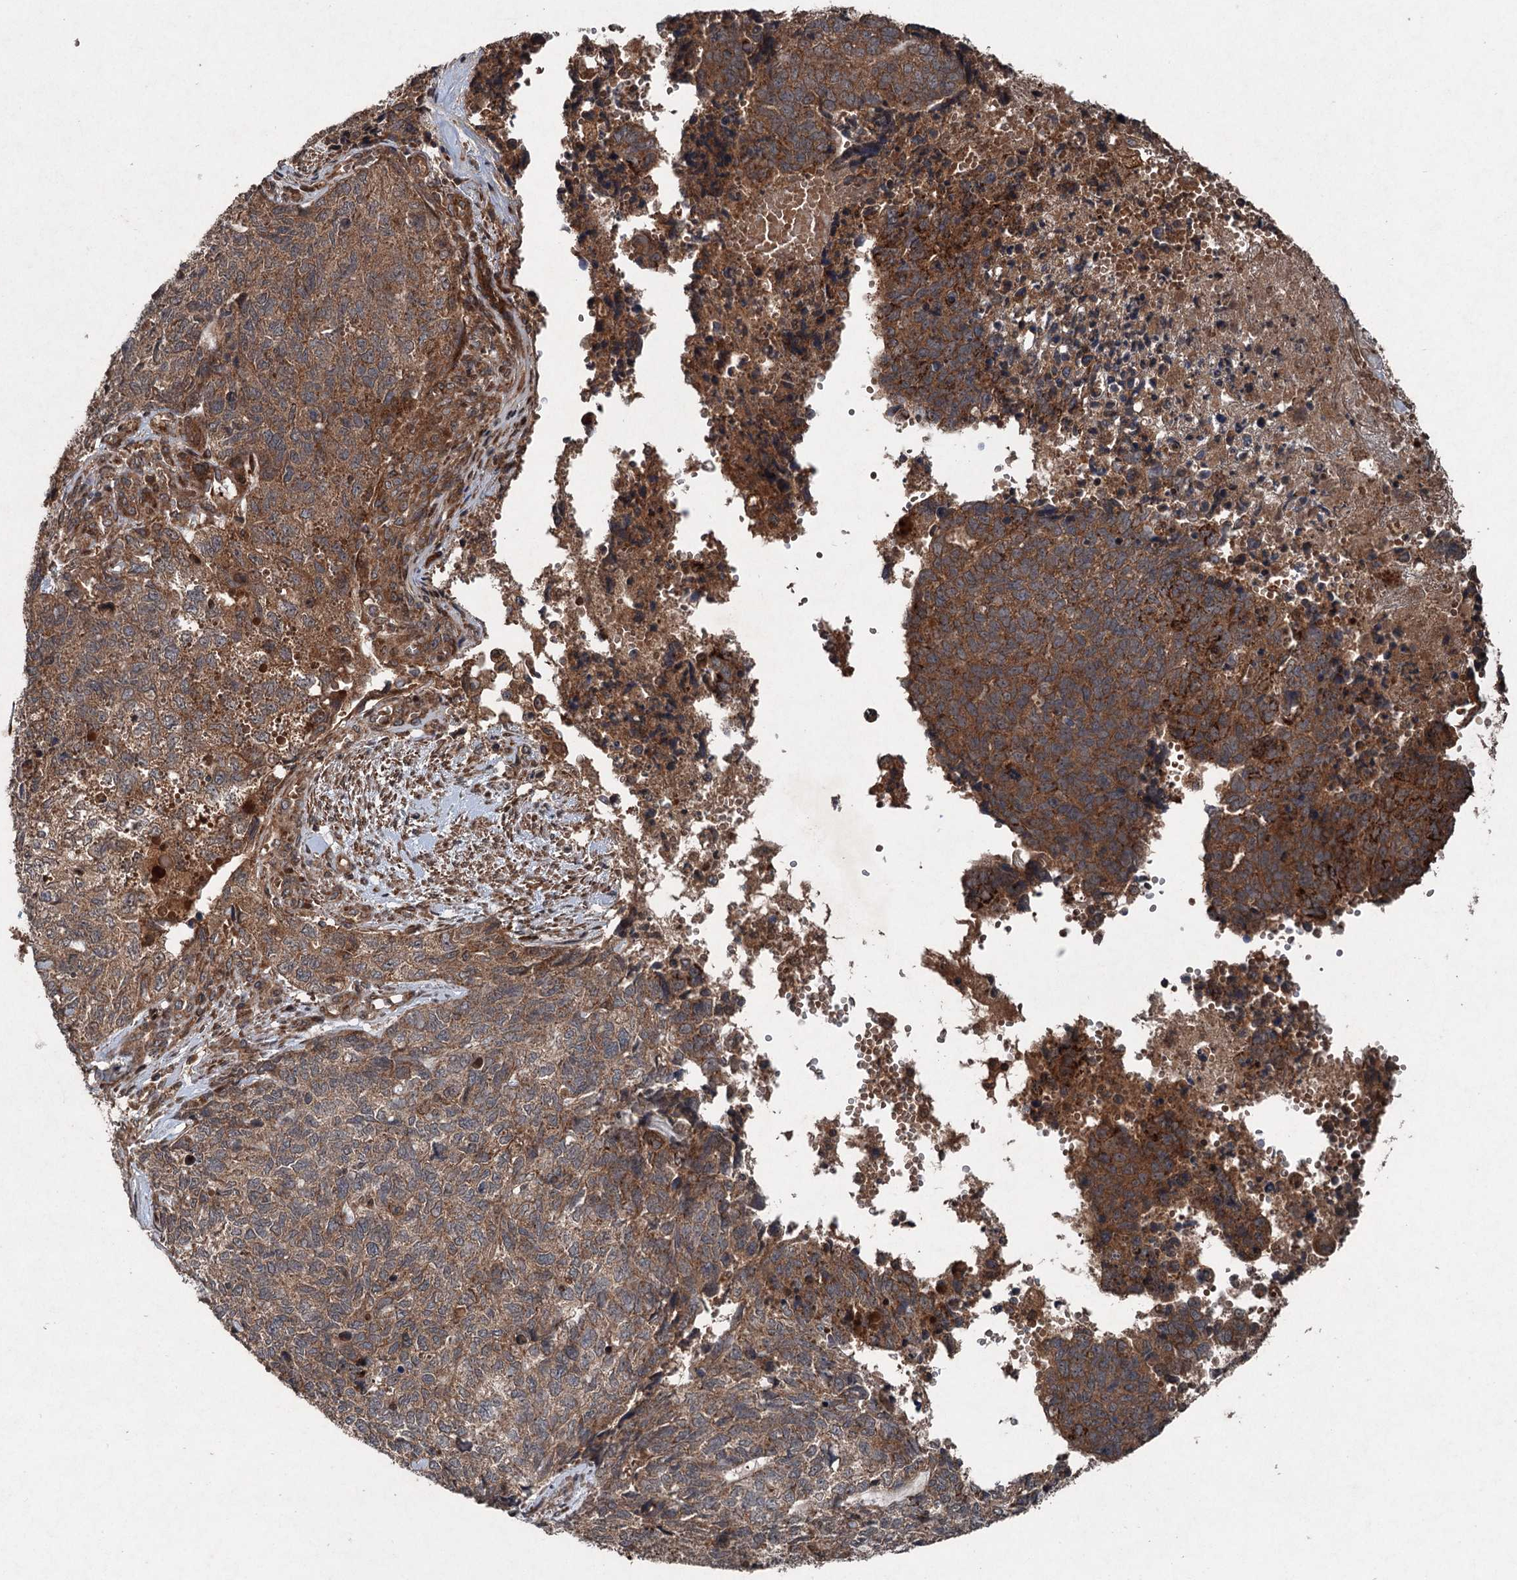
{"staining": {"intensity": "moderate", "quantity": ">75%", "location": "cytoplasmic/membranous"}, "tissue": "cervical cancer", "cell_type": "Tumor cells", "image_type": "cancer", "snomed": [{"axis": "morphology", "description": "Squamous cell carcinoma, NOS"}, {"axis": "topography", "description": "Cervix"}], "caption": "The histopathology image reveals immunohistochemical staining of cervical squamous cell carcinoma. There is moderate cytoplasmic/membranous expression is appreciated in about >75% of tumor cells. The protein is shown in brown color, while the nuclei are stained blue.", "gene": "ALAS1", "patient": {"sex": "female", "age": 63}}